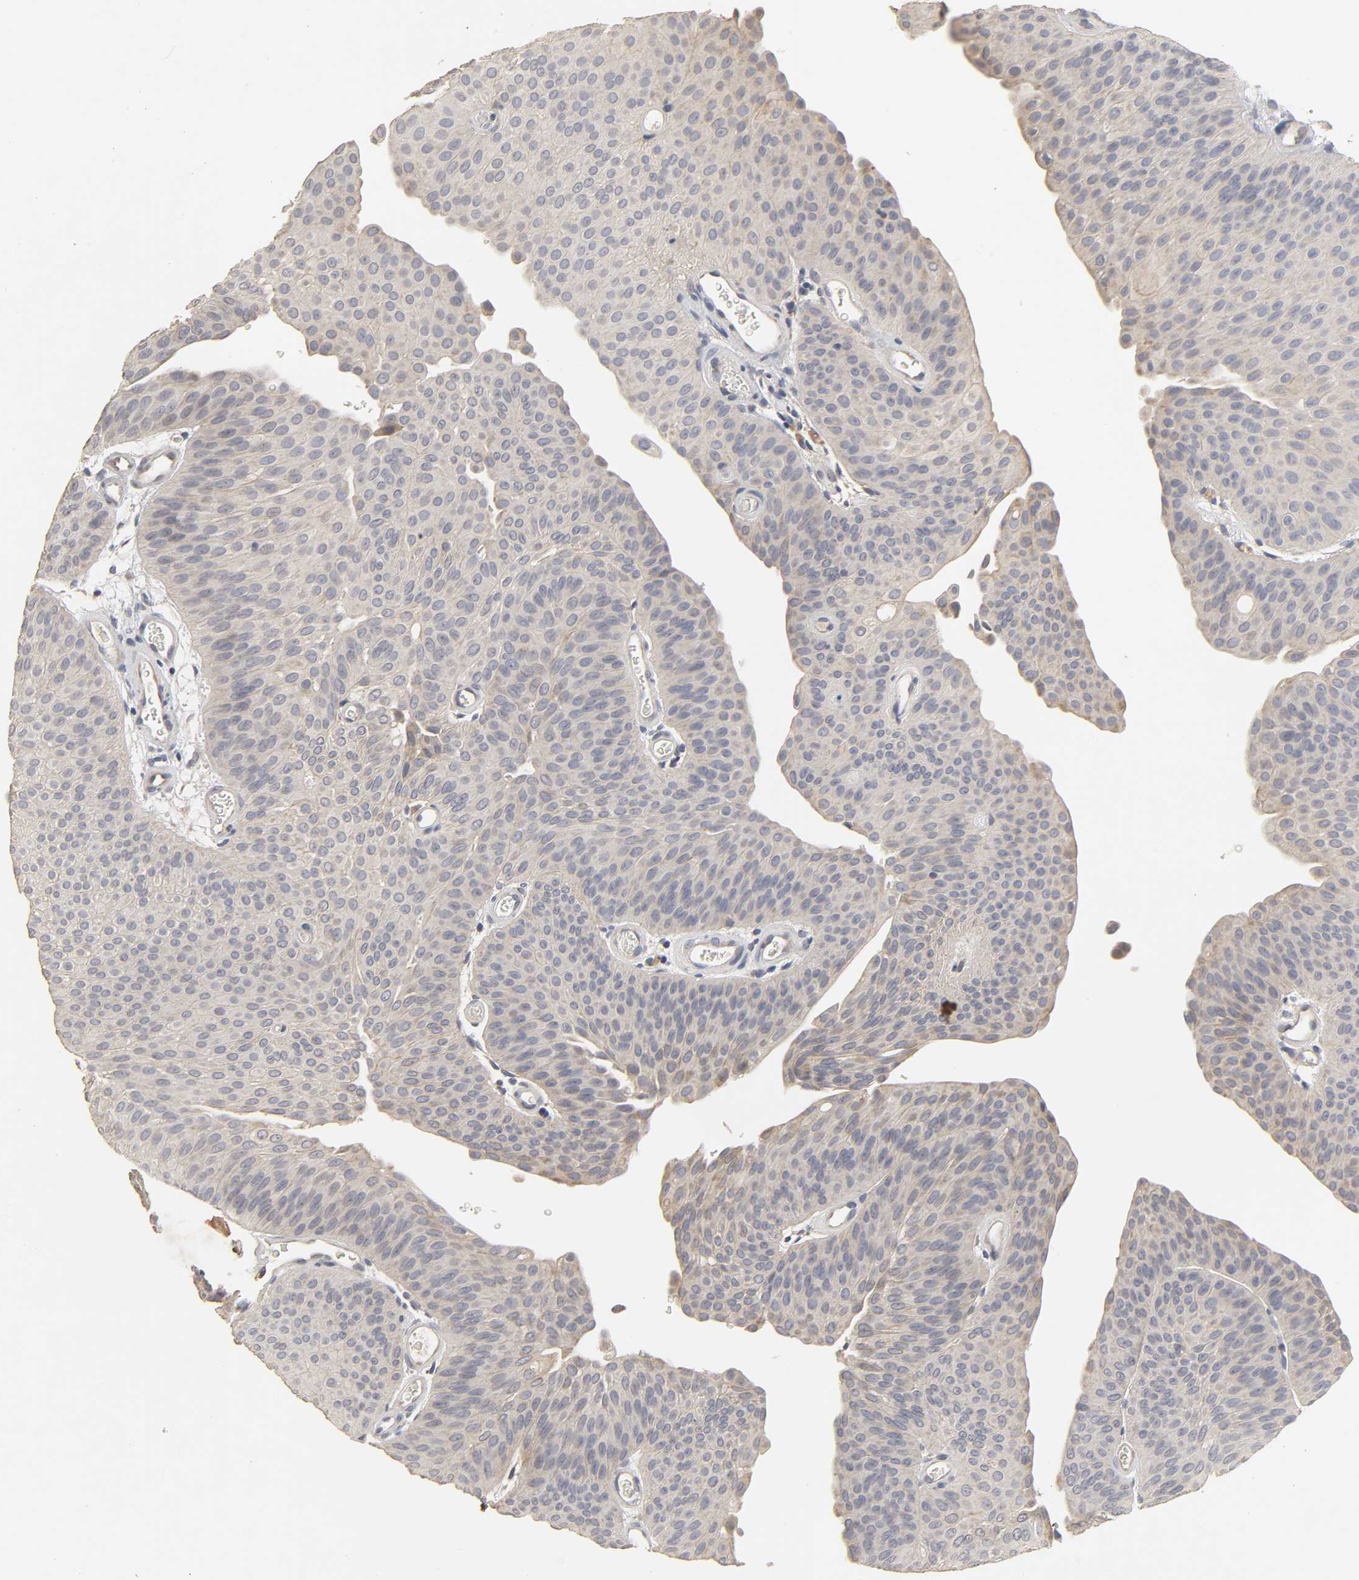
{"staining": {"intensity": "negative", "quantity": "none", "location": "none"}, "tissue": "urothelial cancer", "cell_type": "Tumor cells", "image_type": "cancer", "snomed": [{"axis": "morphology", "description": "Urothelial carcinoma, Low grade"}, {"axis": "topography", "description": "Urinary bladder"}], "caption": "Immunohistochemistry (IHC) histopathology image of neoplastic tissue: human low-grade urothelial carcinoma stained with DAB displays no significant protein expression in tumor cells.", "gene": "SLC10A2", "patient": {"sex": "female", "age": 60}}